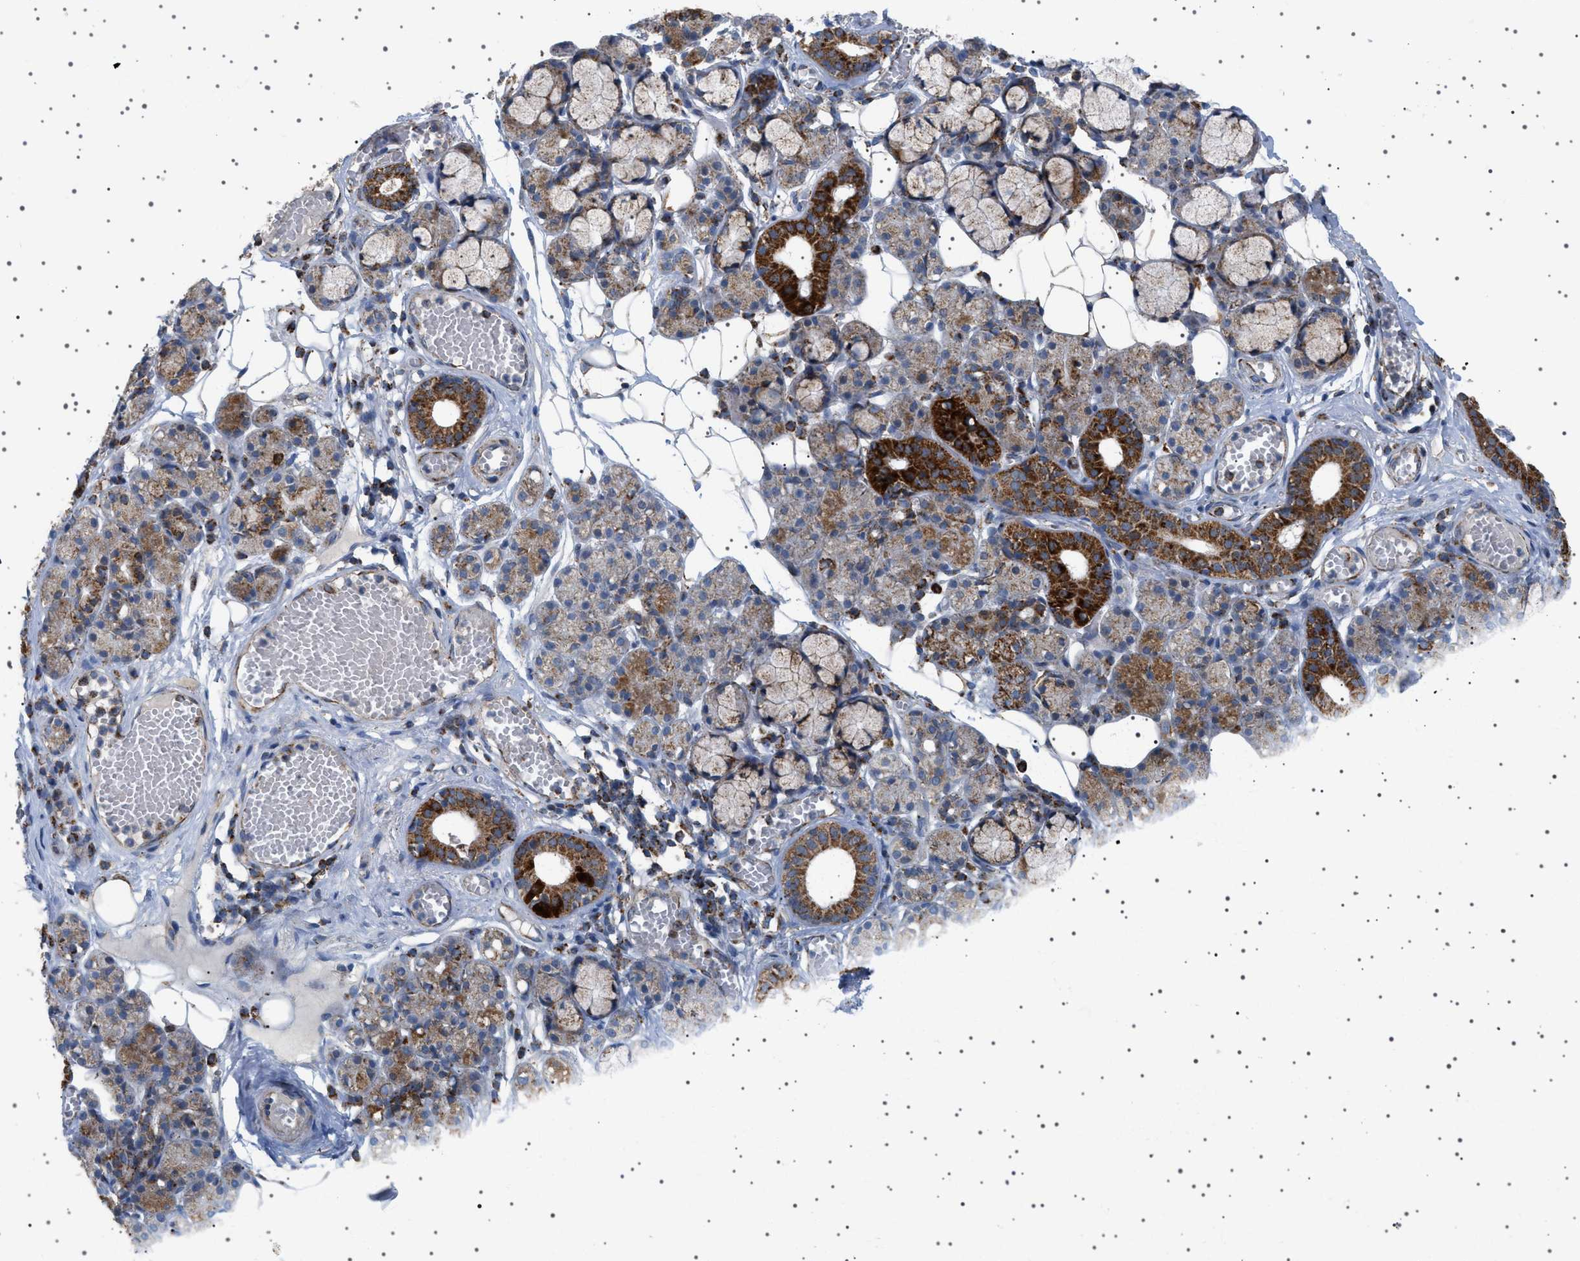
{"staining": {"intensity": "strong", "quantity": "25%-75%", "location": "cytoplasmic/membranous"}, "tissue": "salivary gland", "cell_type": "Glandular cells", "image_type": "normal", "snomed": [{"axis": "morphology", "description": "Normal tissue, NOS"}, {"axis": "topography", "description": "Salivary gland"}], "caption": "Benign salivary gland was stained to show a protein in brown. There is high levels of strong cytoplasmic/membranous positivity in approximately 25%-75% of glandular cells.", "gene": "UBXN8", "patient": {"sex": "male", "age": 63}}